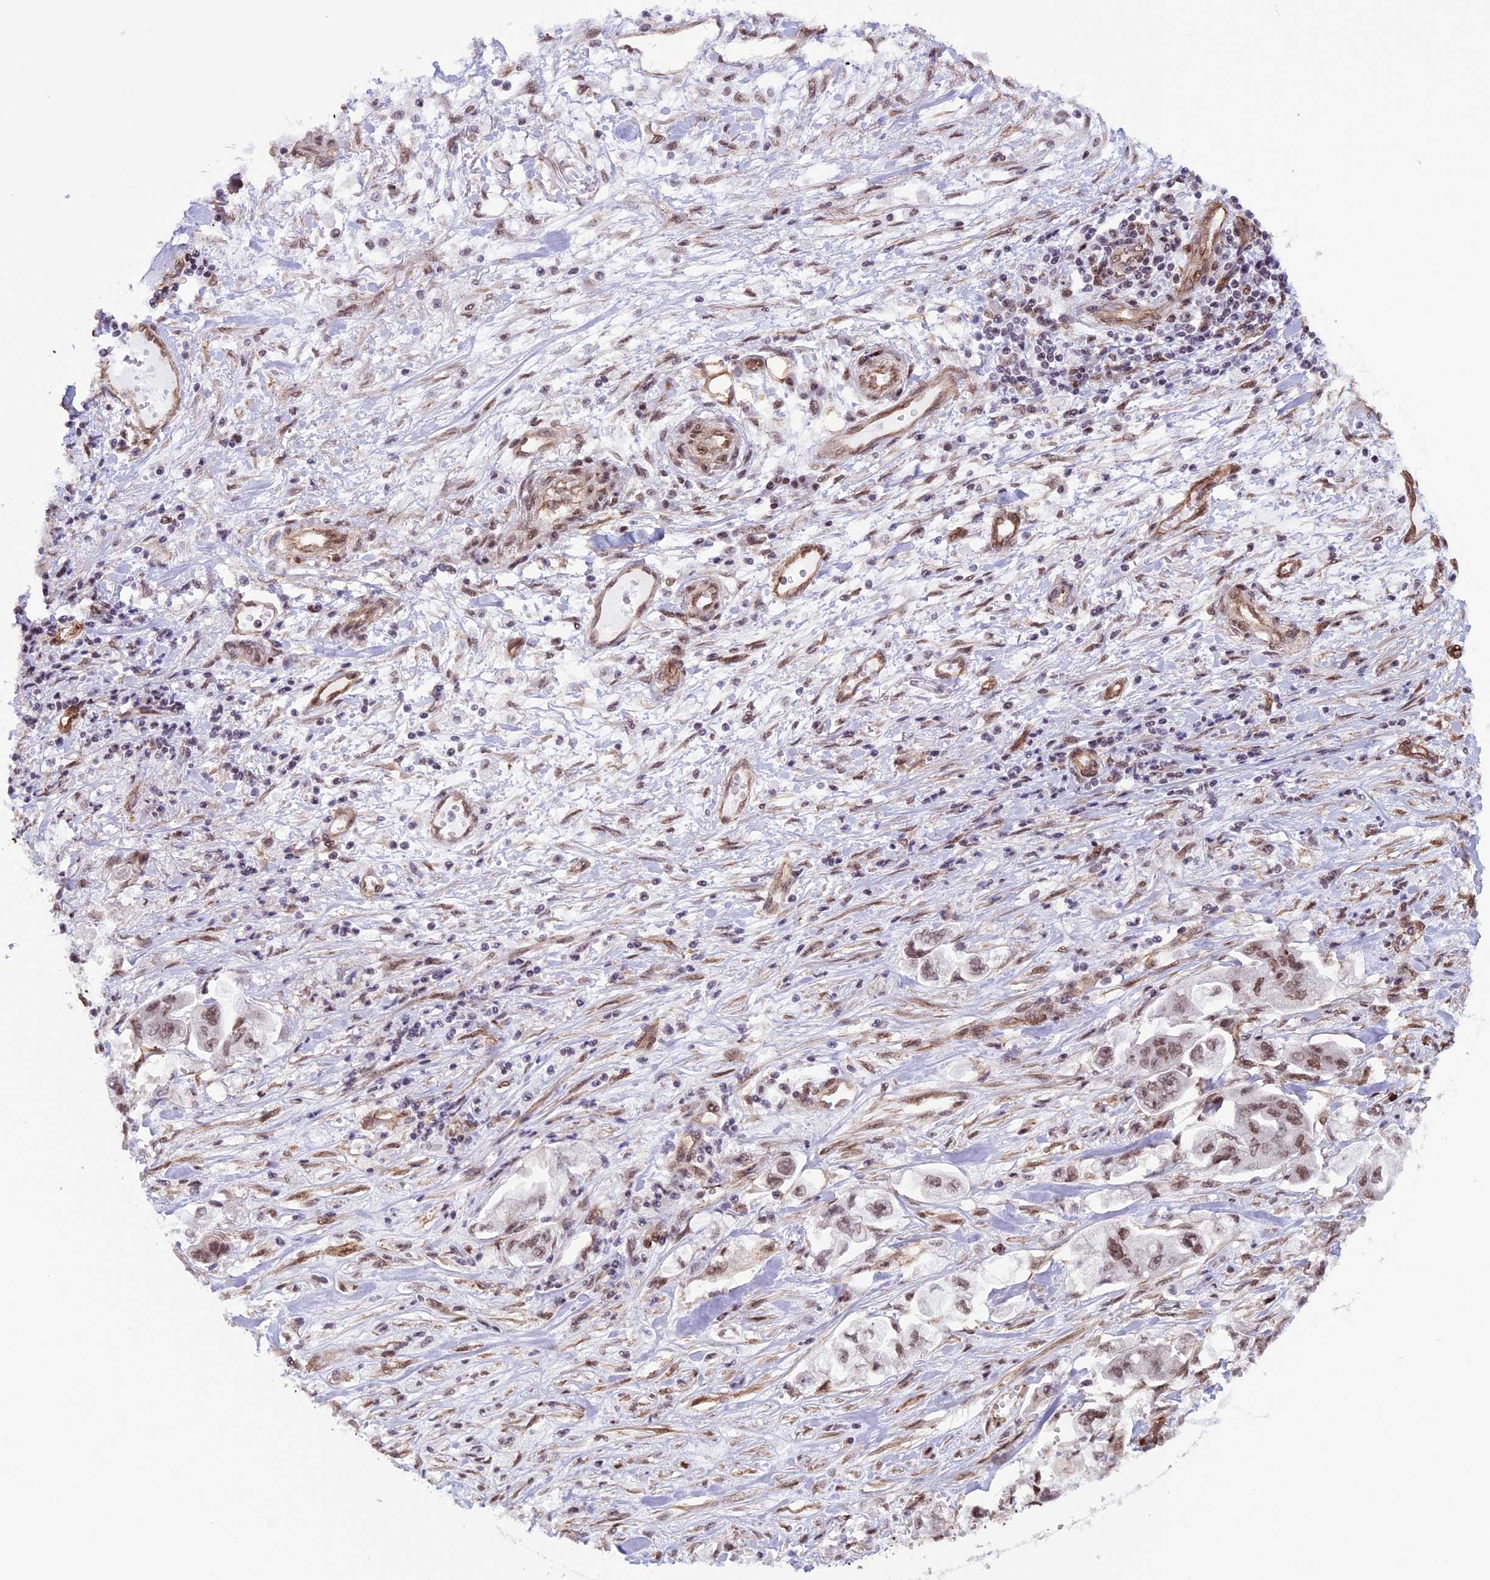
{"staining": {"intensity": "weak", "quantity": ">75%", "location": "nuclear"}, "tissue": "stomach cancer", "cell_type": "Tumor cells", "image_type": "cancer", "snomed": [{"axis": "morphology", "description": "Adenocarcinoma, NOS"}, {"axis": "topography", "description": "Stomach"}], "caption": "The histopathology image displays staining of stomach adenocarcinoma, revealing weak nuclear protein expression (brown color) within tumor cells.", "gene": "MPHOSPH8", "patient": {"sex": "male", "age": 62}}